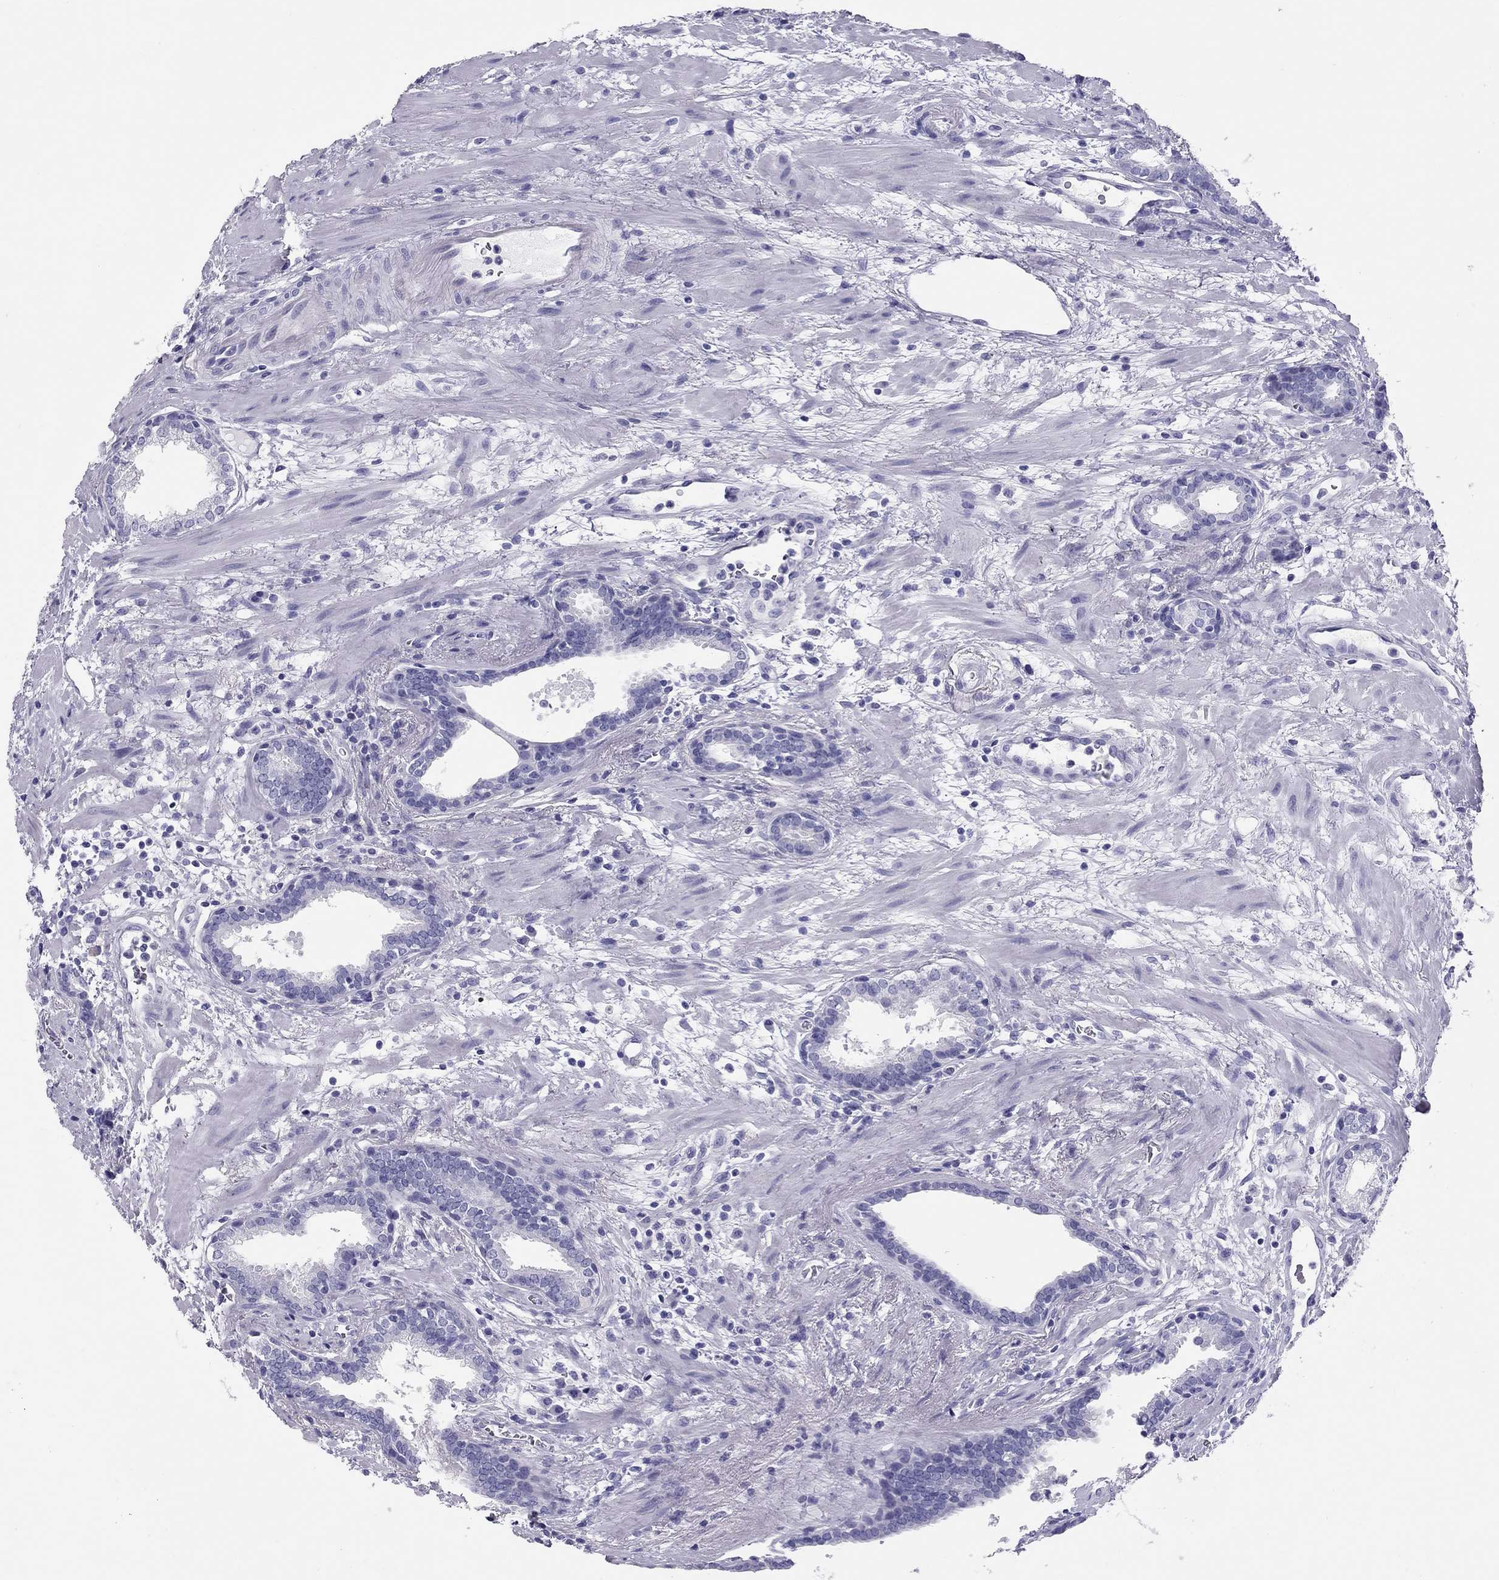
{"staining": {"intensity": "negative", "quantity": "none", "location": "none"}, "tissue": "prostate cancer", "cell_type": "Tumor cells", "image_type": "cancer", "snomed": [{"axis": "morphology", "description": "Adenocarcinoma, NOS"}, {"axis": "topography", "description": "Prostate"}], "caption": "A high-resolution image shows immunohistochemistry (IHC) staining of prostate cancer (adenocarcinoma), which demonstrates no significant expression in tumor cells.", "gene": "PSMB11", "patient": {"sex": "male", "age": 66}}